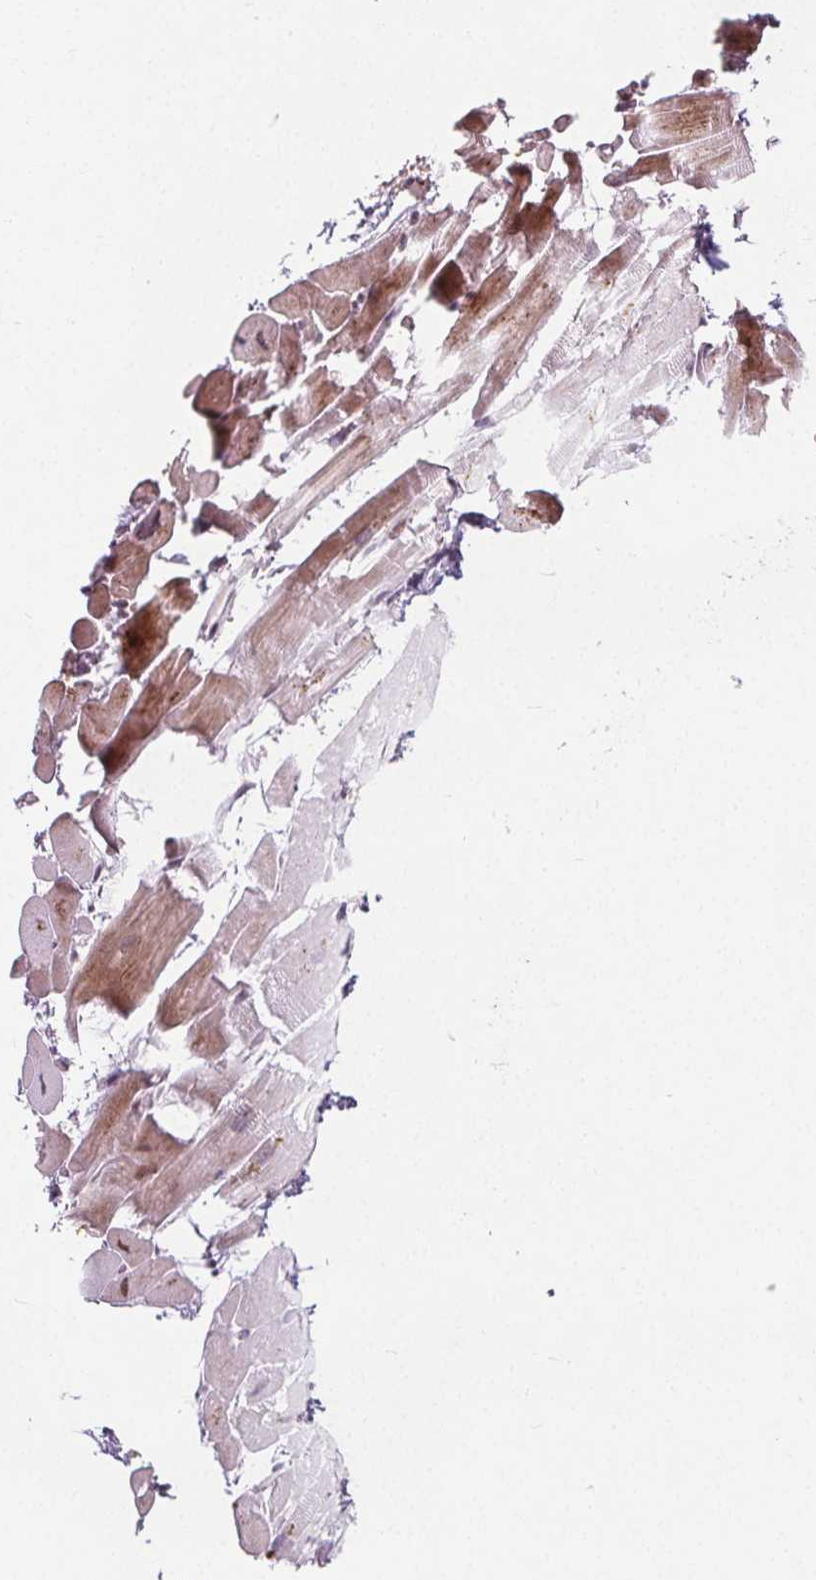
{"staining": {"intensity": "moderate", "quantity": "25%-75%", "location": "cytoplasmic/membranous,nuclear"}, "tissue": "heart muscle", "cell_type": "Cardiomyocytes", "image_type": "normal", "snomed": [{"axis": "morphology", "description": "Normal tissue, NOS"}, {"axis": "topography", "description": "Heart"}], "caption": "Immunohistochemical staining of benign heart muscle displays 25%-75% levels of moderate cytoplasmic/membranous,nuclear protein positivity in approximately 25%-75% of cardiomyocytes. The protein of interest is stained brown, and the nuclei are stained in blue (DAB (3,3'-diaminobenzidine) IHC with brightfield microscopy, high magnification).", "gene": "TAF6L", "patient": {"sex": "male", "age": 37}}